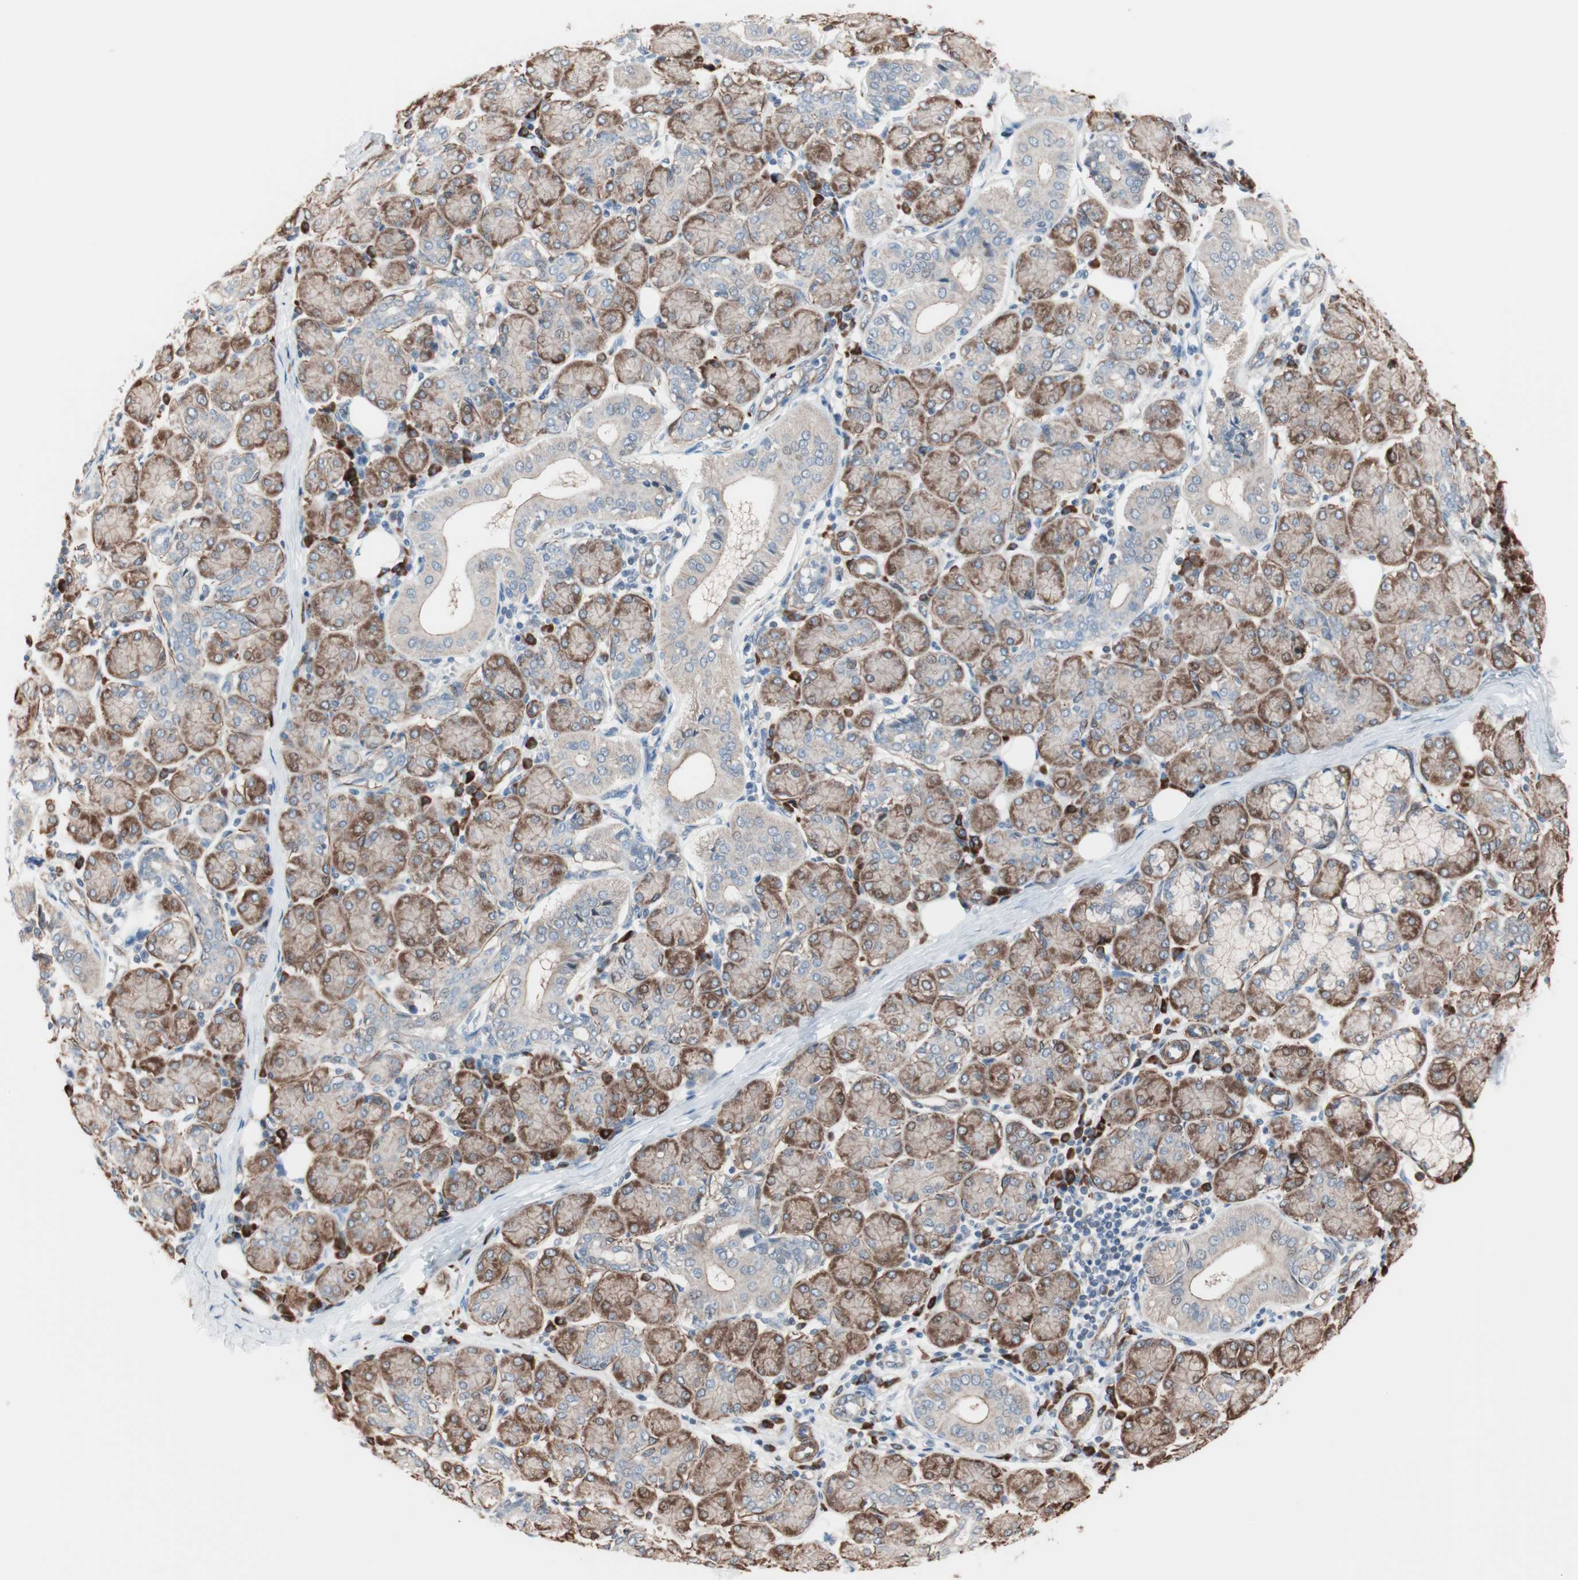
{"staining": {"intensity": "strong", "quantity": ">75%", "location": "cytoplasmic/membranous"}, "tissue": "salivary gland", "cell_type": "Glandular cells", "image_type": "normal", "snomed": [{"axis": "morphology", "description": "Normal tissue, NOS"}, {"axis": "morphology", "description": "Inflammation, NOS"}, {"axis": "topography", "description": "Lymph node"}, {"axis": "topography", "description": "Salivary gland"}], "caption": "High-power microscopy captured an IHC histopathology image of normal salivary gland, revealing strong cytoplasmic/membranous staining in approximately >75% of glandular cells.", "gene": "ALG5", "patient": {"sex": "male", "age": 3}}